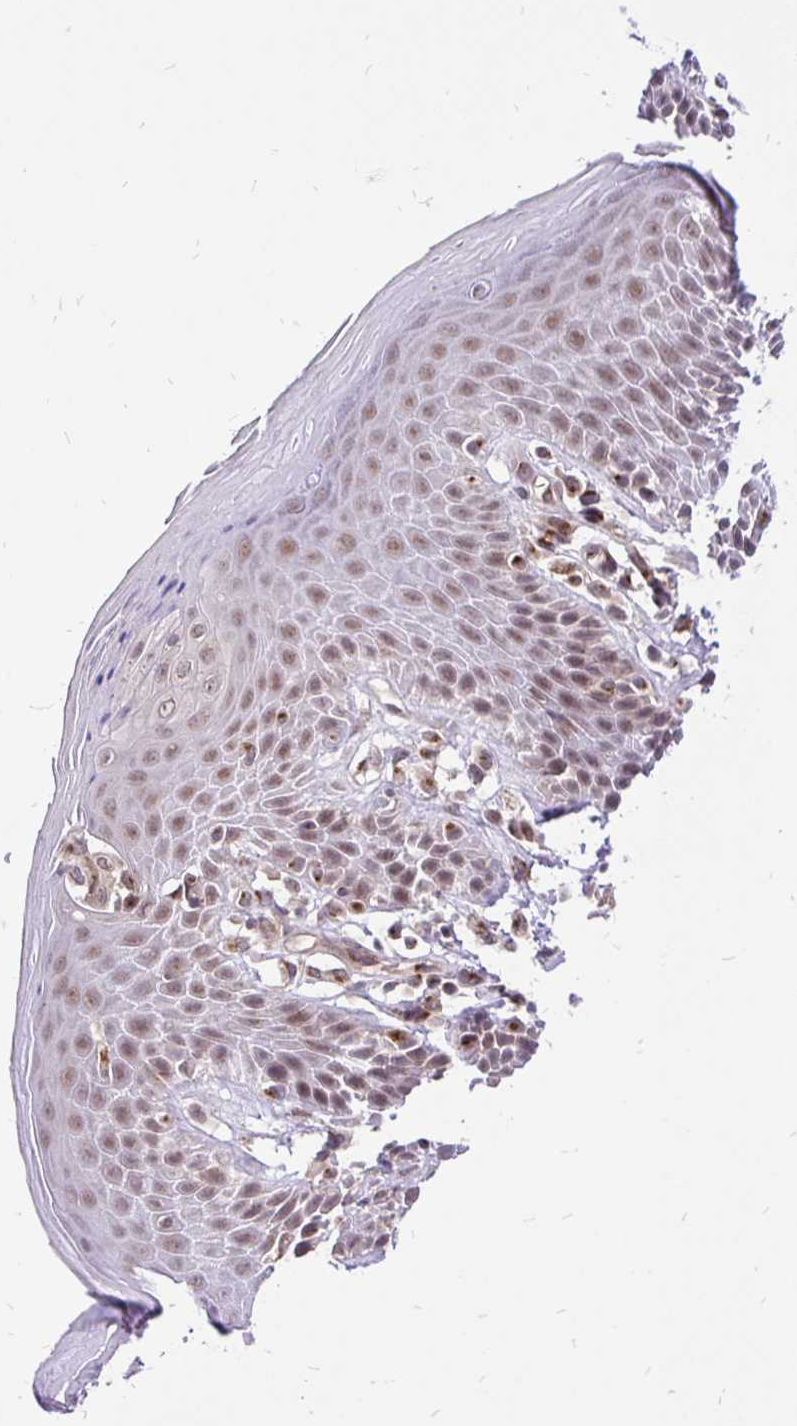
{"staining": {"intensity": "weak", "quantity": ">75%", "location": "nuclear"}, "tissue": "skin", "cell_type": "Epidermal cells", "image_type": "normal", "snomed": [{"axis": "morphology", "description": "Normal tissue, NOS"}, {"axis": "topography", "description": "Peripheral nerve tissue"}], "caption": "Weak nuclear staining is identified in about >75% of epidermal cells in unremarkable skin.", "gene": "GOLGA5", "patient": {"sex": "male", "age": 51}}